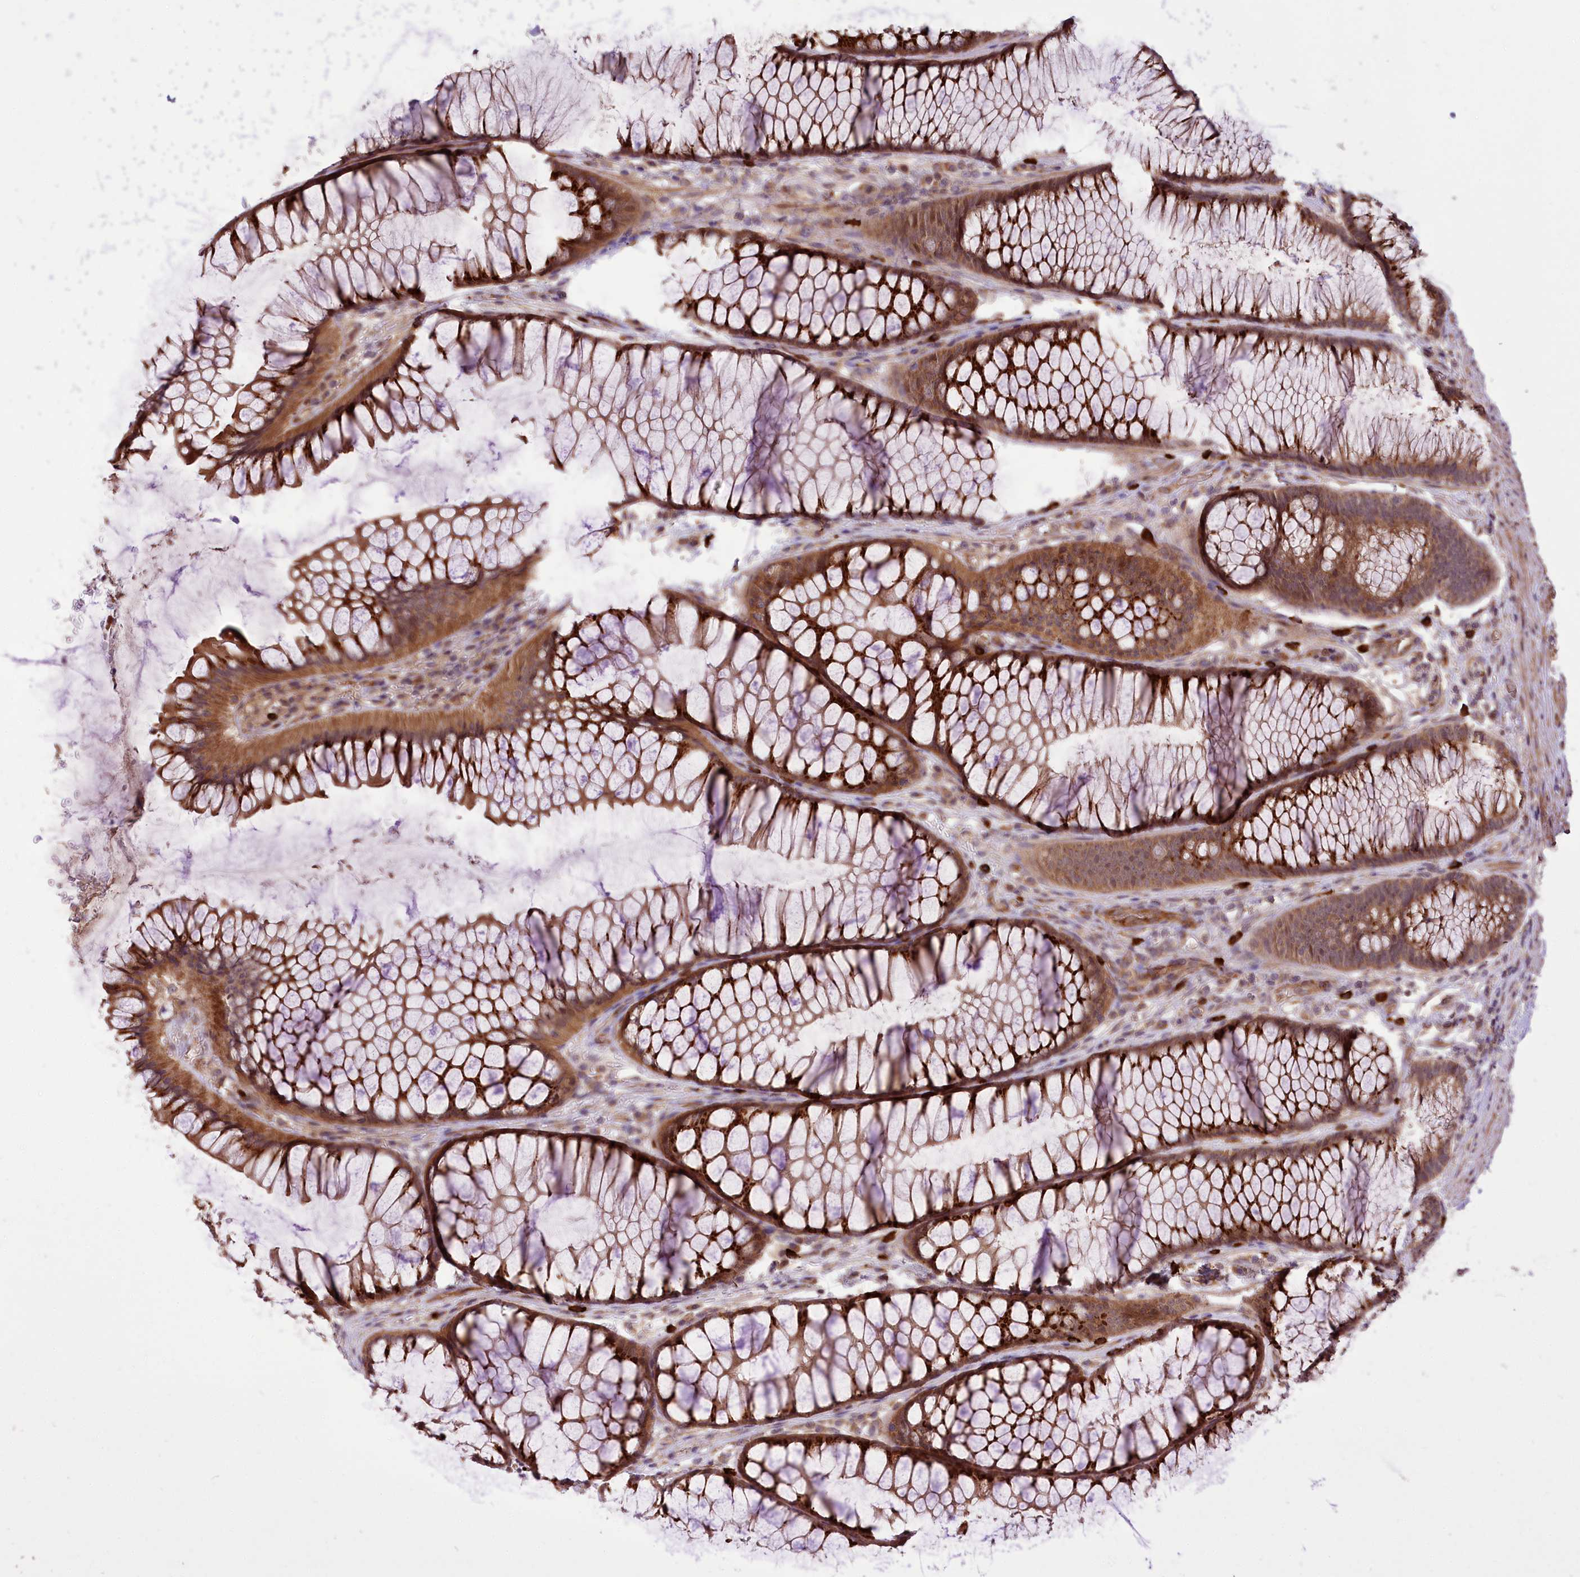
{"staining": {"intensity": "moderate", "quantity": ">75%", "location": "cytoplasmic/membranous"}, "tissue": "colon", "cell_type": "Endothelial cells", "image_type": "normal", "snomed": [{"axis": "morphology", "description": "Normal tissue, NOS"}, {"axis": "topography", "description": "Colon"}], "caption": "Immunohistochemical staining of benign colon shows >75% levels of moderate cytoplasmic/membranous protein staining in about >75% of endothelial cells.", "gene": "CARD19", "patient": {"sex": "female", "age": 82}}